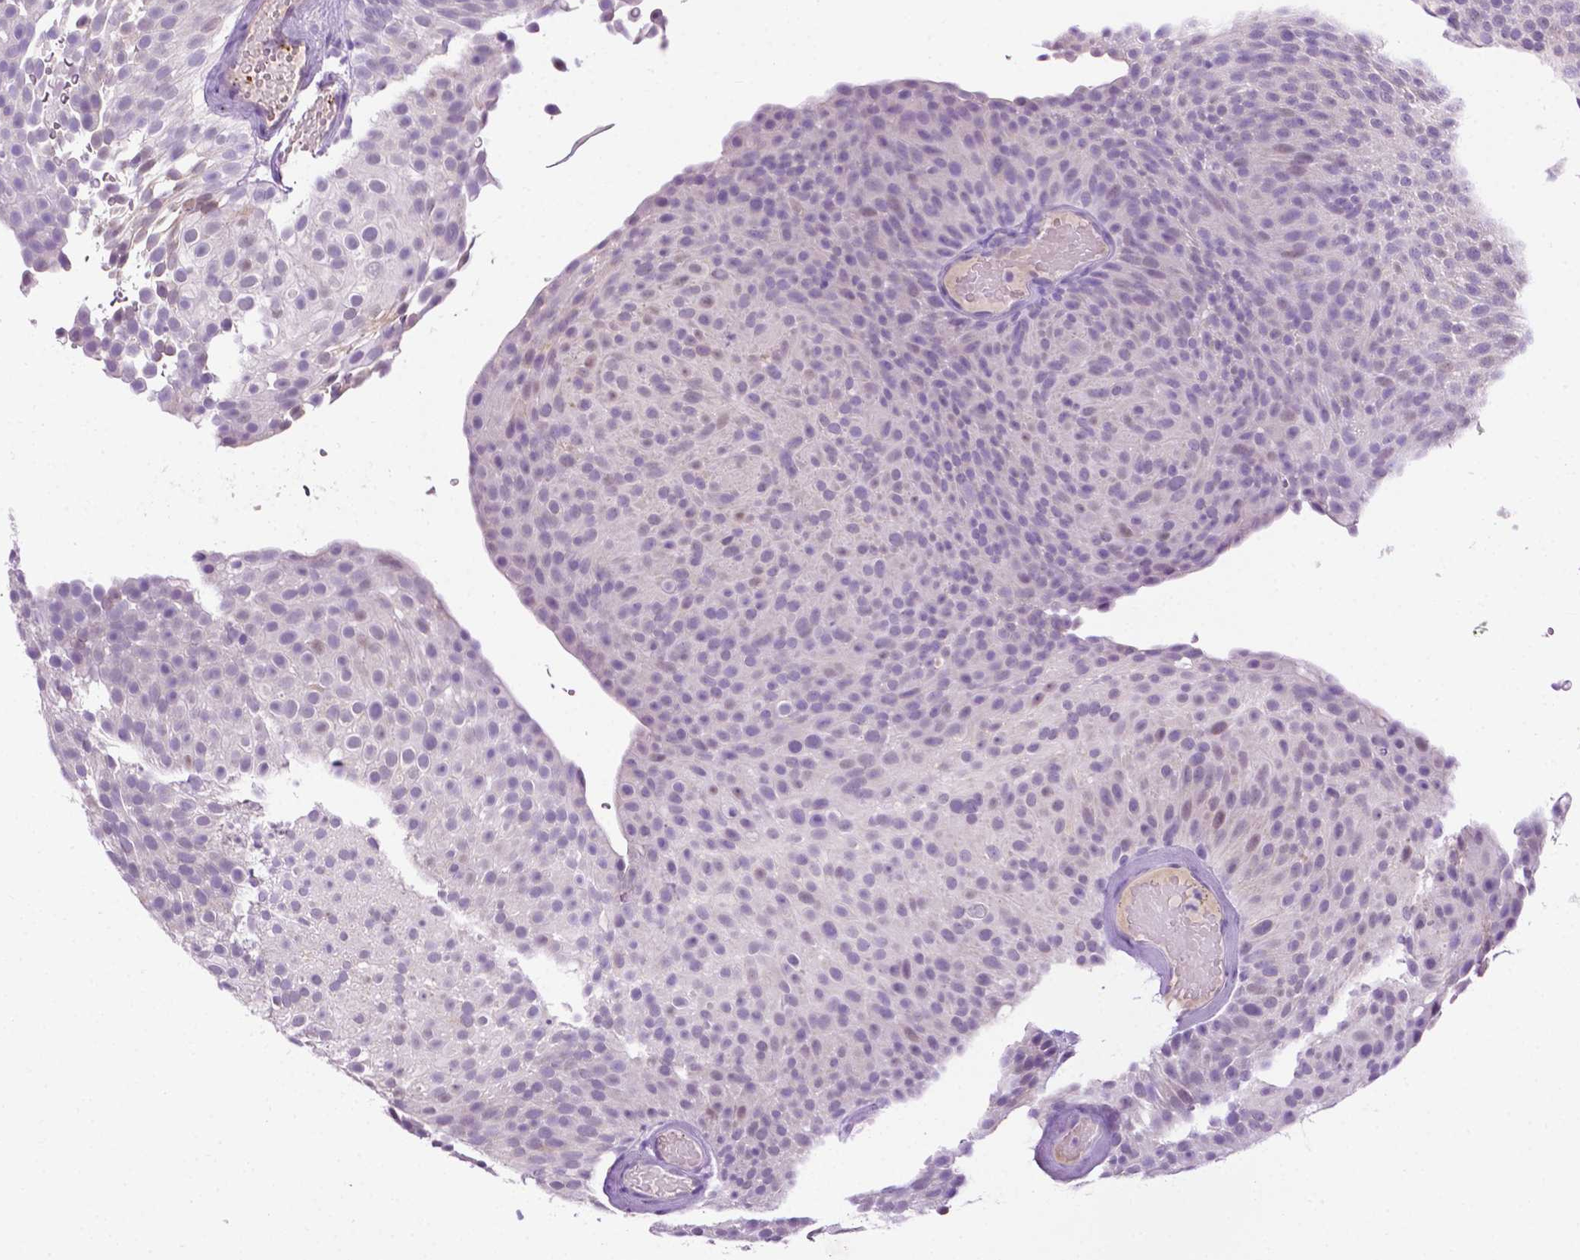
{"staining": {"intensity": "negative", "quantity": "none", "location": "none"}, "tissue": "urothelial cancer", "cell_type": "Tumor cells", "image_type": "cancer", "snomed": [{"axis": "morphology", "description": "Urothelial carcinoma, Low grade"}, {"axis": "topography", "description": "Urinary bladder"}], "caption": "DAB immunohistochemical staining of urothelial cancer displays no significant positivity in tumor cells. (DAB (3,3'-diaminobenzidine) immunohistochemistry, high magnification).", "gene": "MMP27", "patient": {"sex": "male", "age": 78}}